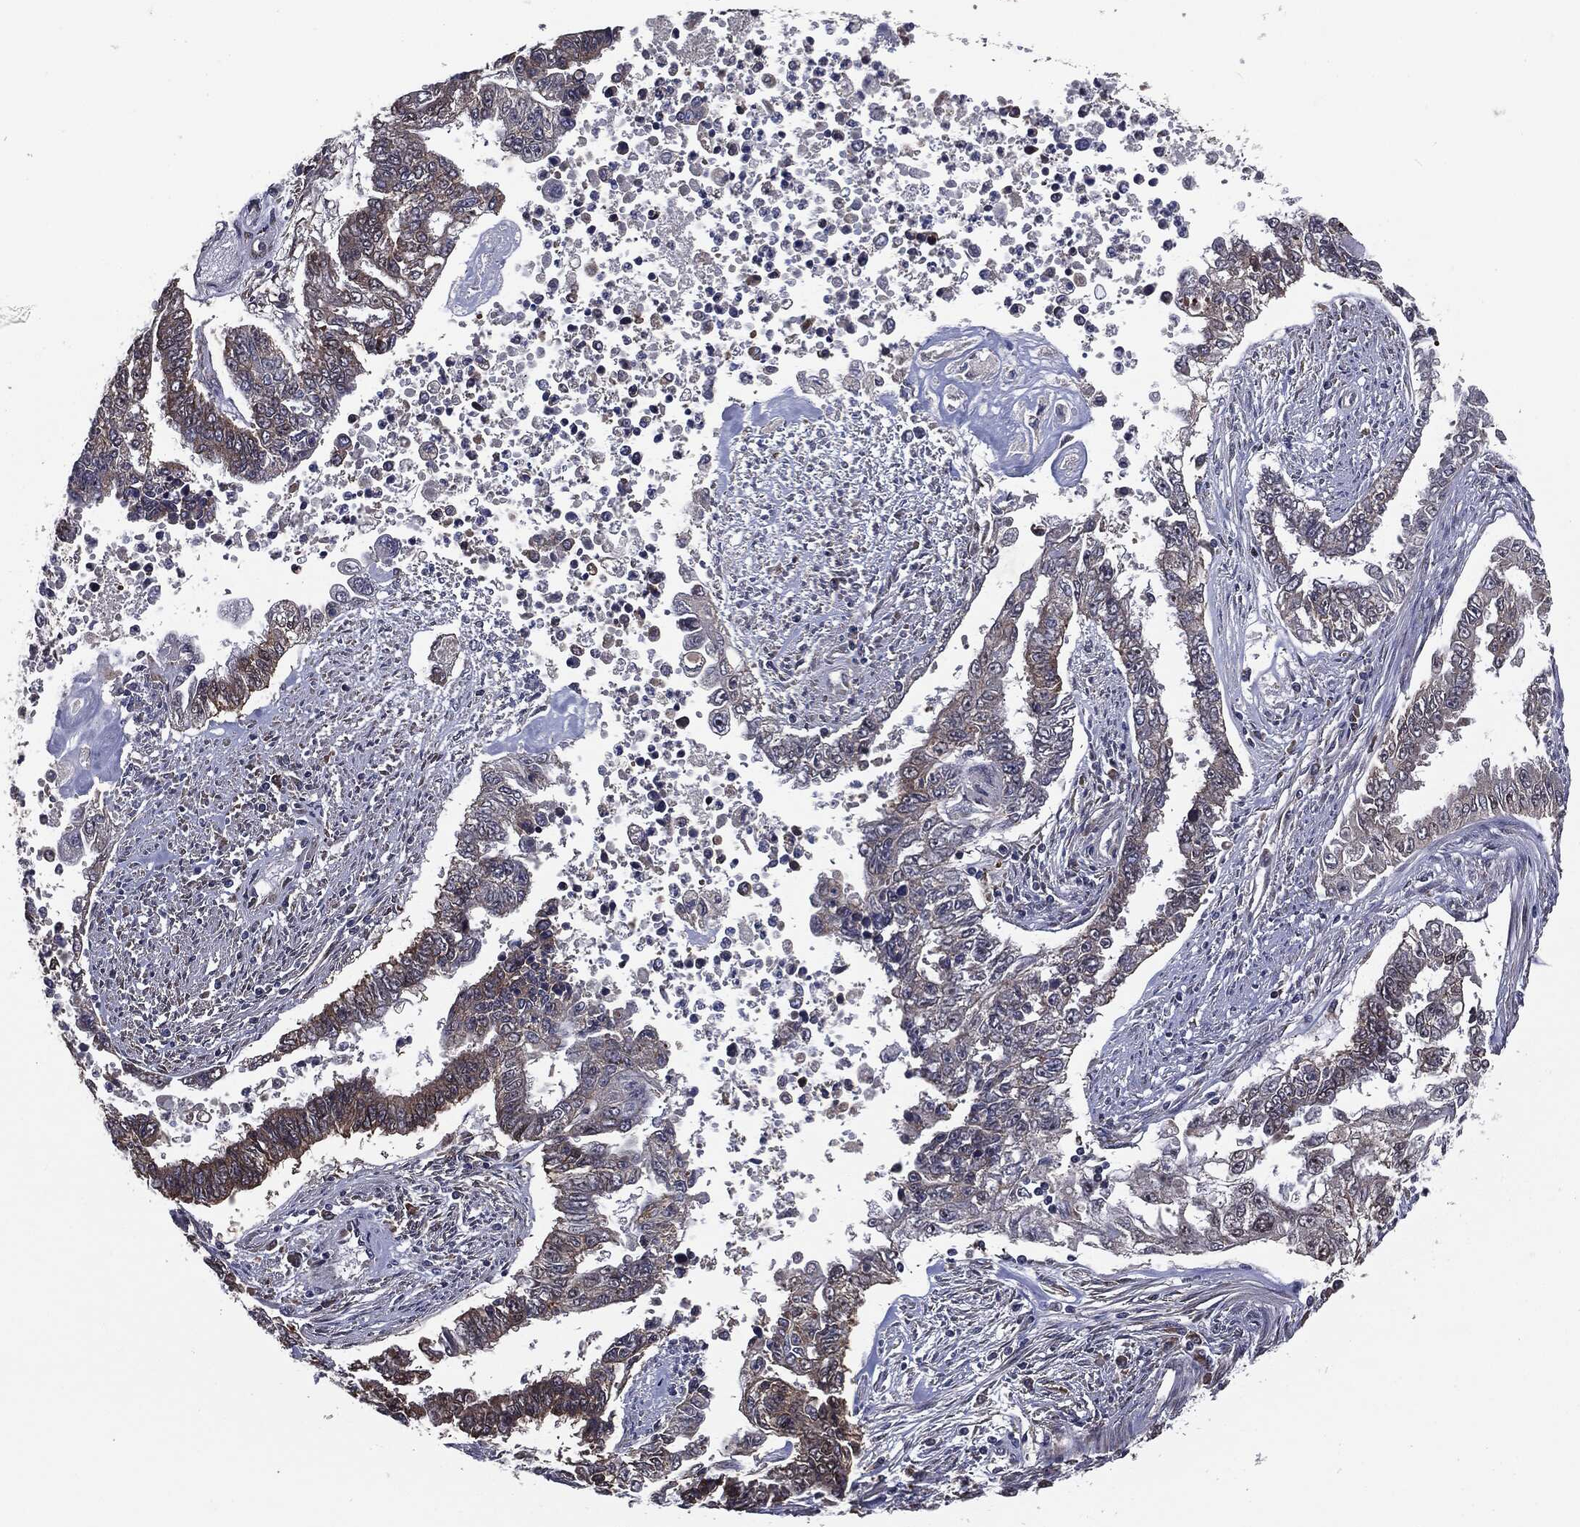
{"staining": {"intensity": "weak", "quantity": "25%-75%", "location": "cytoplasmic/membranous"}, "tissue": "endometrial cancer", "cell_type": "Tumor cells", "image_type": "cancer", "snomed": [{"axis": "morphology", "description": "Adenocarcinoma, NOS"}, {"axis": "topography", "description": "Uterus"}], "caption": "An immunohistochemistry (IHC) micrograph of neoplastic tissue is shown. Protein staining in brown labels weak cytoplasmic/membranous positivity in adenocarcinoma (endometrial) within tumor cells. (DAB (3,3'-diaminobenzidine) IHC with brightfield microscopy, high magnification).", "gene": "TRMT1L", "patient": {"sex": "female", "age": 59}}